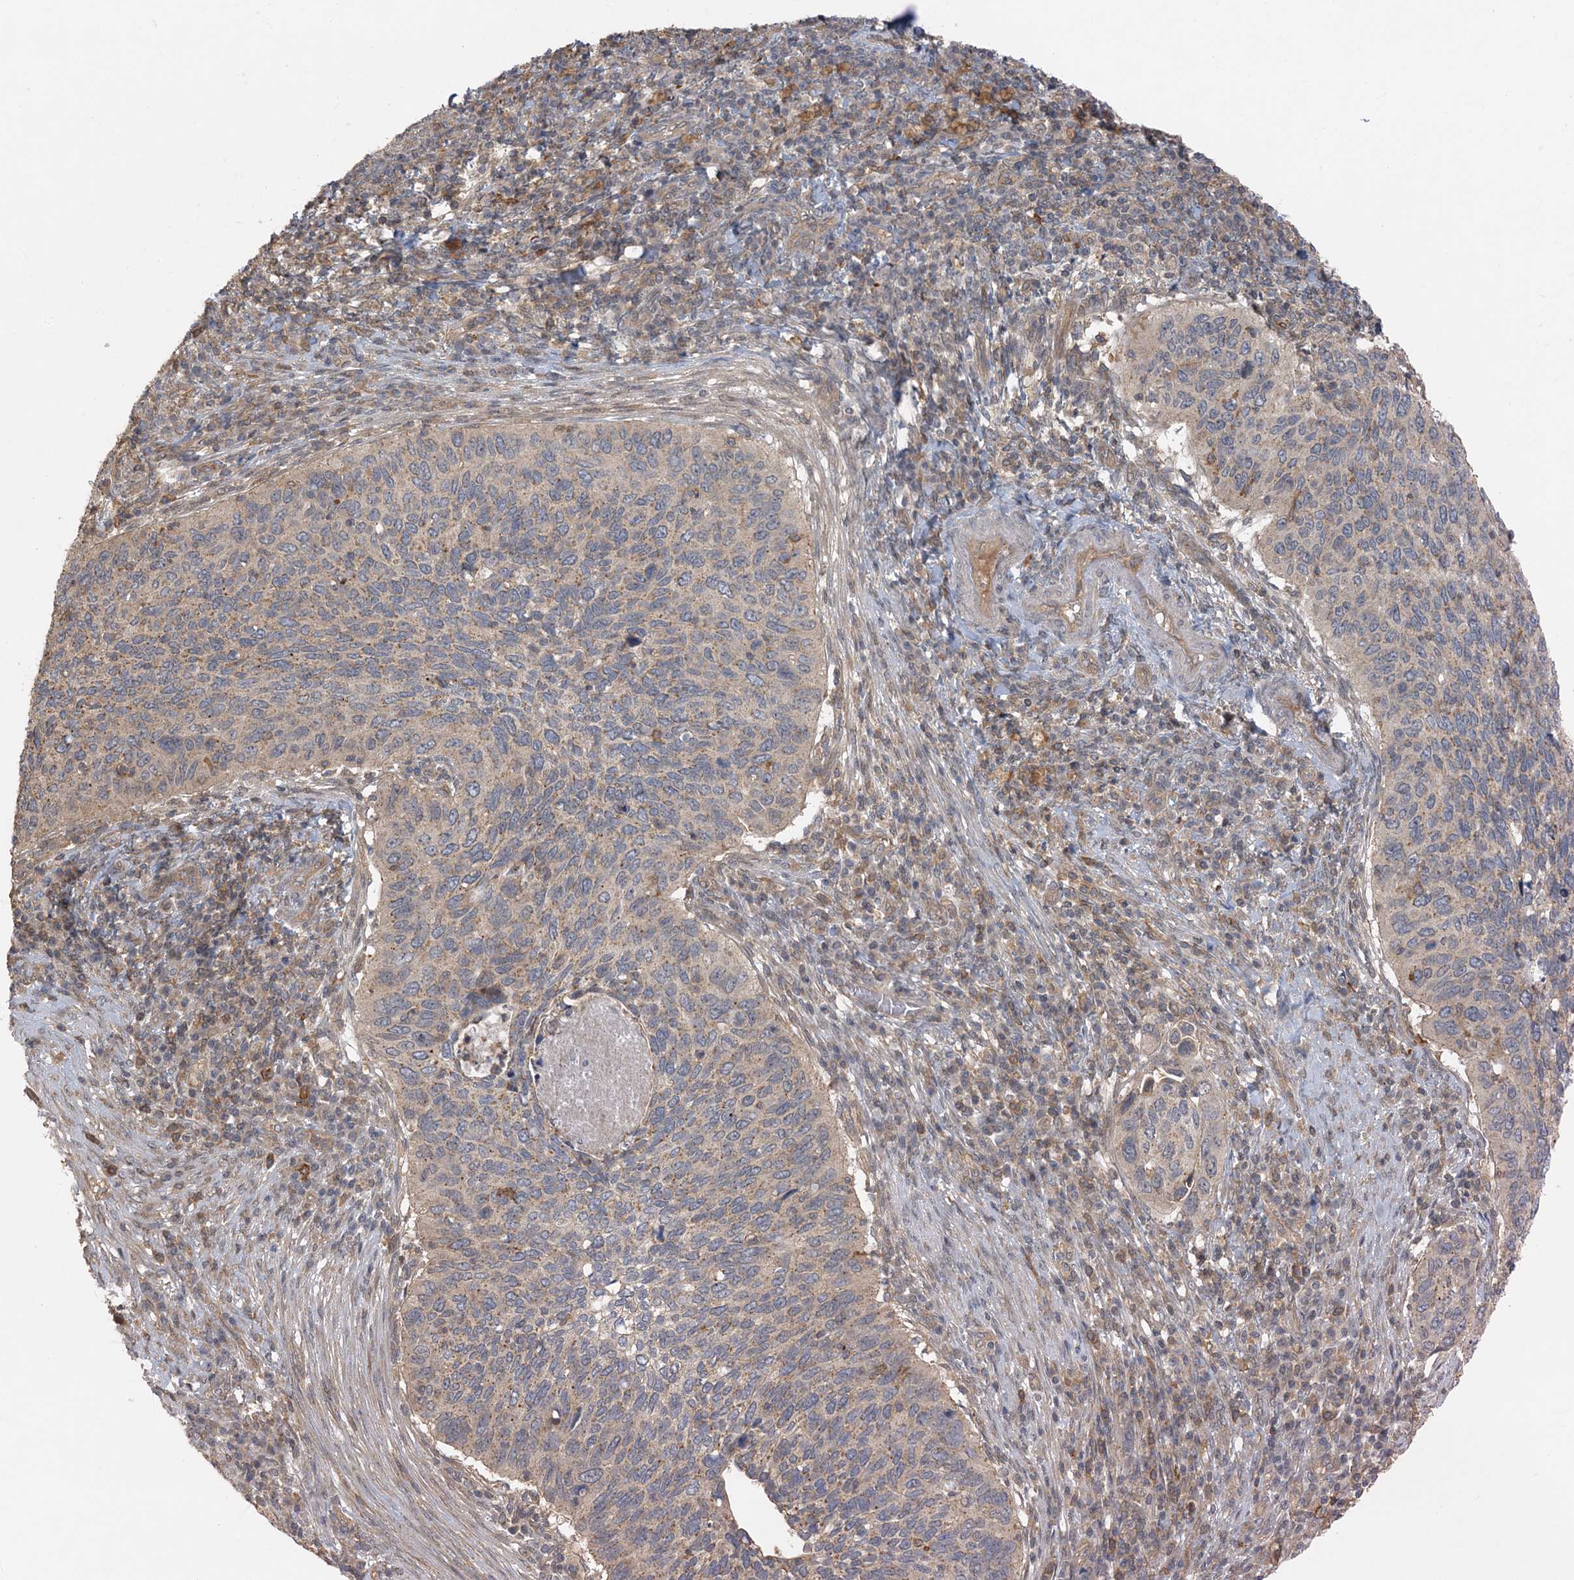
{"staining": {"intensity": "moderate", "quantity": "25%-75%", "location": "cytoplasmic/membranous"}, "tissue": "cervical cancer", "cell_type": "Tumor cells", "image_type": "cancer", "snomed": [{"axis": "morphology", "description": "Squamous cell carcinoma, NOS"}, {"axis": "topography", "description": "Cervix"}], "caption": "This histopathology image shows immunohistochemistry staining of cervical cancer, with medium moderate cytoplasmic/membranous positivity in about 25%-75% of tumor cells.", "gene": "OBI1", "patient": {"sex": "female", "age": 38}}